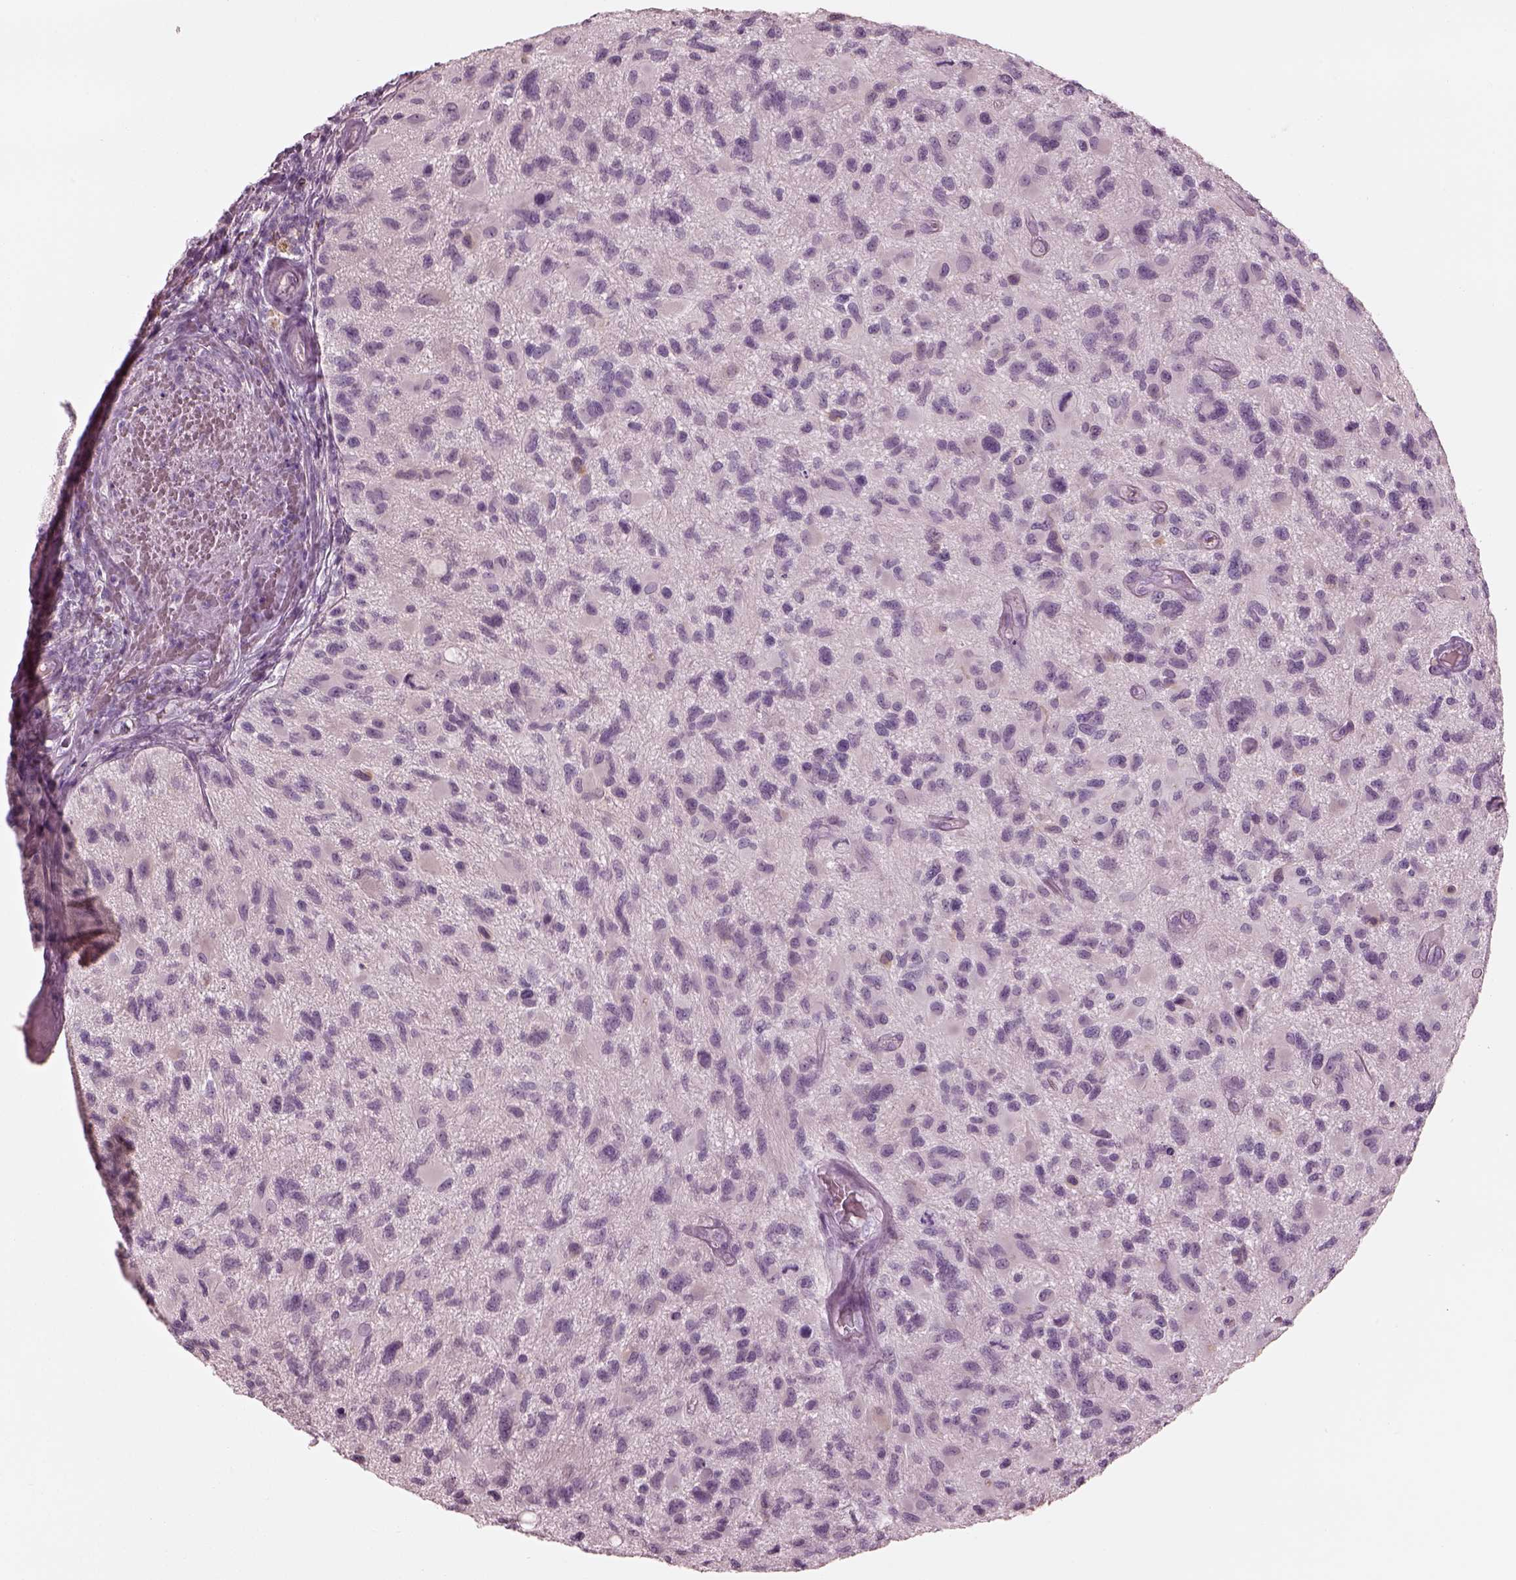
{"staining": {"intensity": "negative", "quantity": "none", "location": "none"}, "tissue": "glioma", "cell_type": "Tumor cells", "image_type": "cancer", "snomed": [{"axis": "morphology", "description": "Glioma, malignant, NOS"}, {"axis": "morphology", "description": "Glioma, malignant, High grade"}, {"axis": "topography", "description": "Brain"}], "caption": "High magnification brightfield microscopy of malignant glioma stained with DAB (brown) and counterstained with hematoxylin (blue): tumor cells show no significant positivity.", "gene": "RSPH9", "patient": {"sex": "female", "age": 71}}